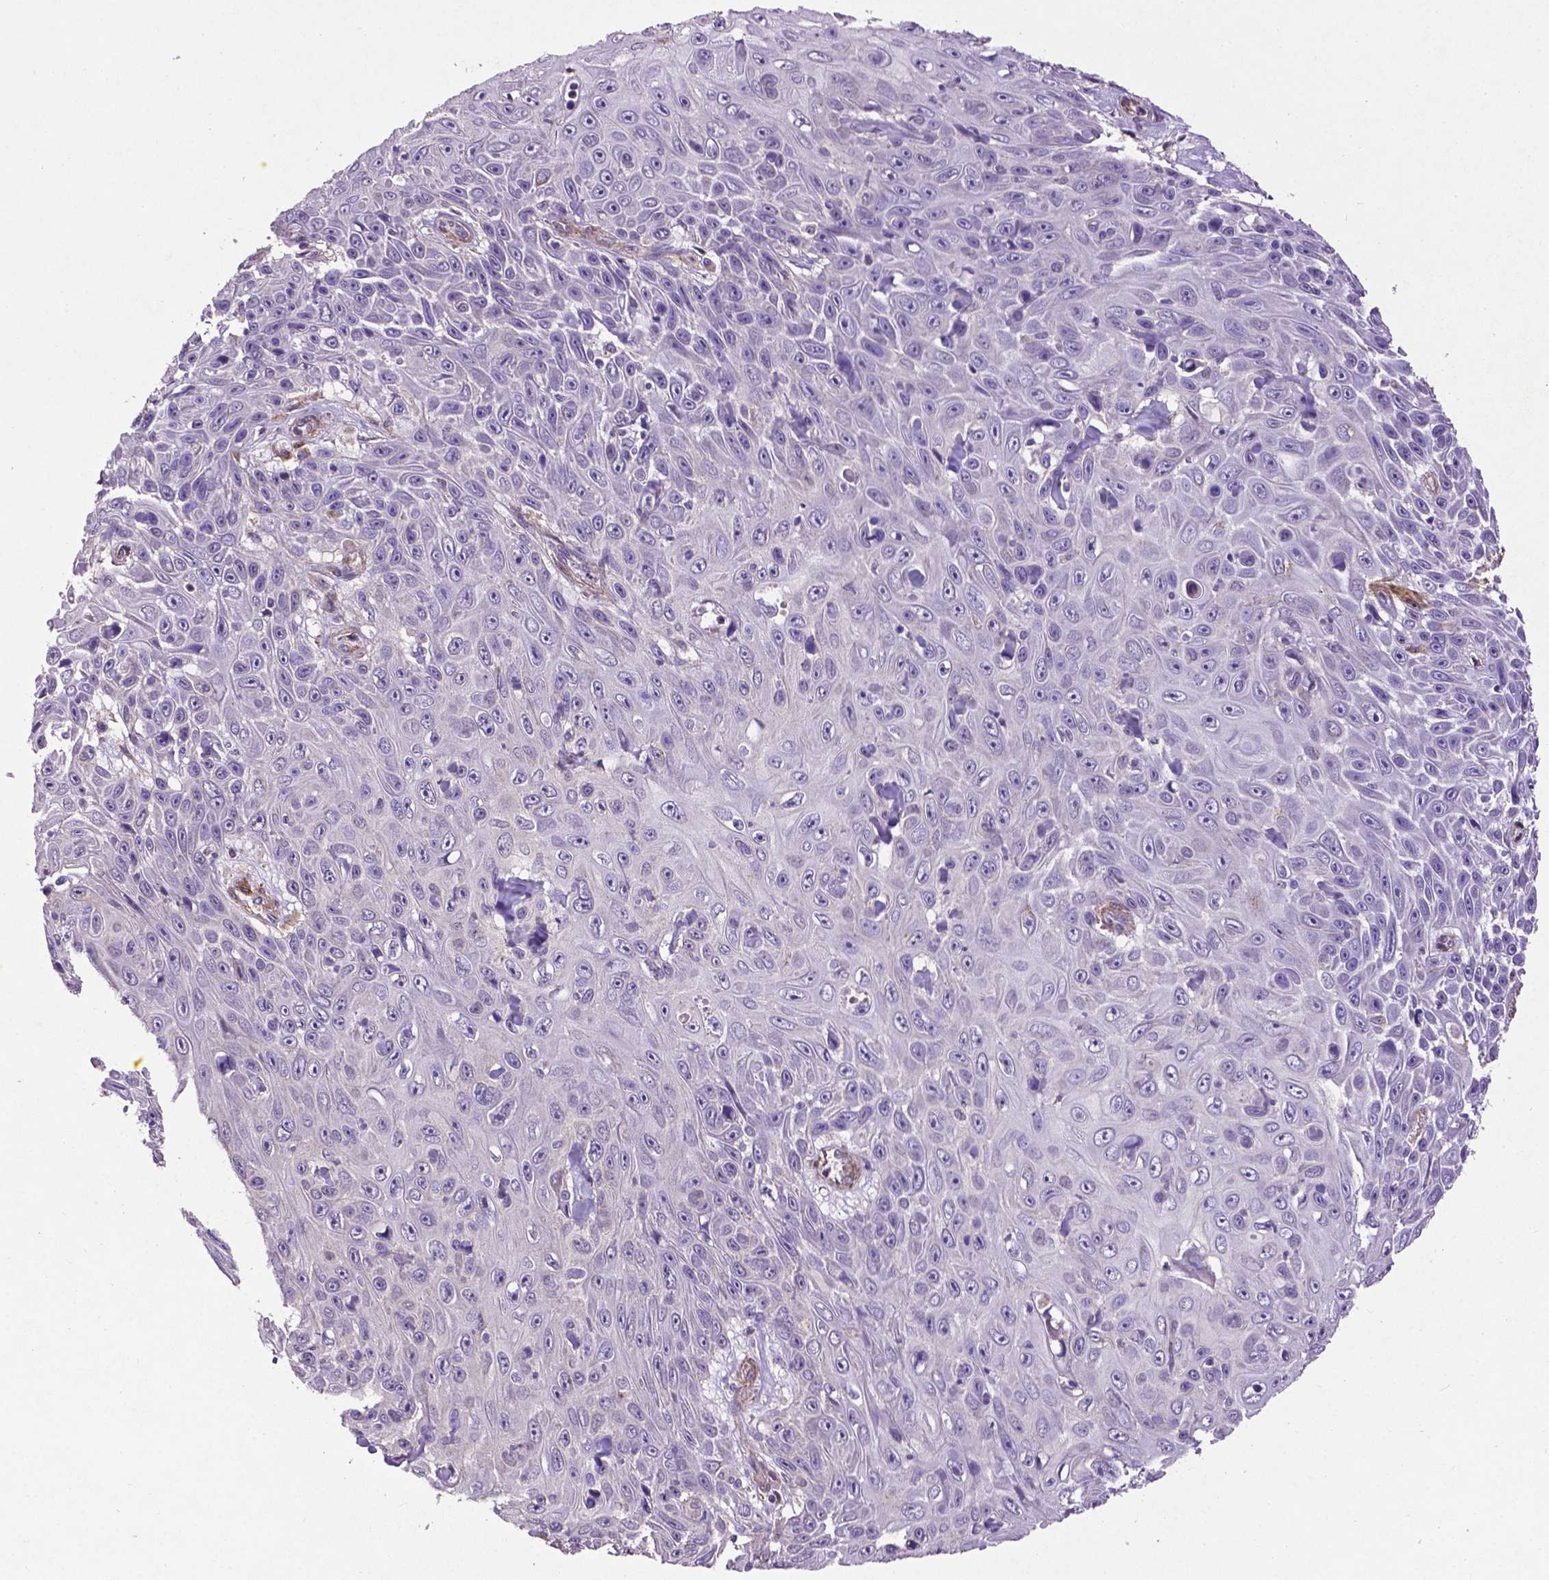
{"staining": {"intensity": "negative", "quantity": "none", "location": "none"}, "tissue": "skin cancer", "cell_type": "Tumor cells", "image_type": "cancer", "snomed": [{"axis": "morphology", "description": "Squamous cell carcinoma, NOS"}, {"axis": "topography", "description": "Skin"}], "caption": "A high-resolution photomicrograph shows IHC staining of skin cancer (squamous cell carcinoma), which exhibits no significant staining in tumor cells.", "gene": "RRAS", "patient": {"sex": "male", "age": 82}}